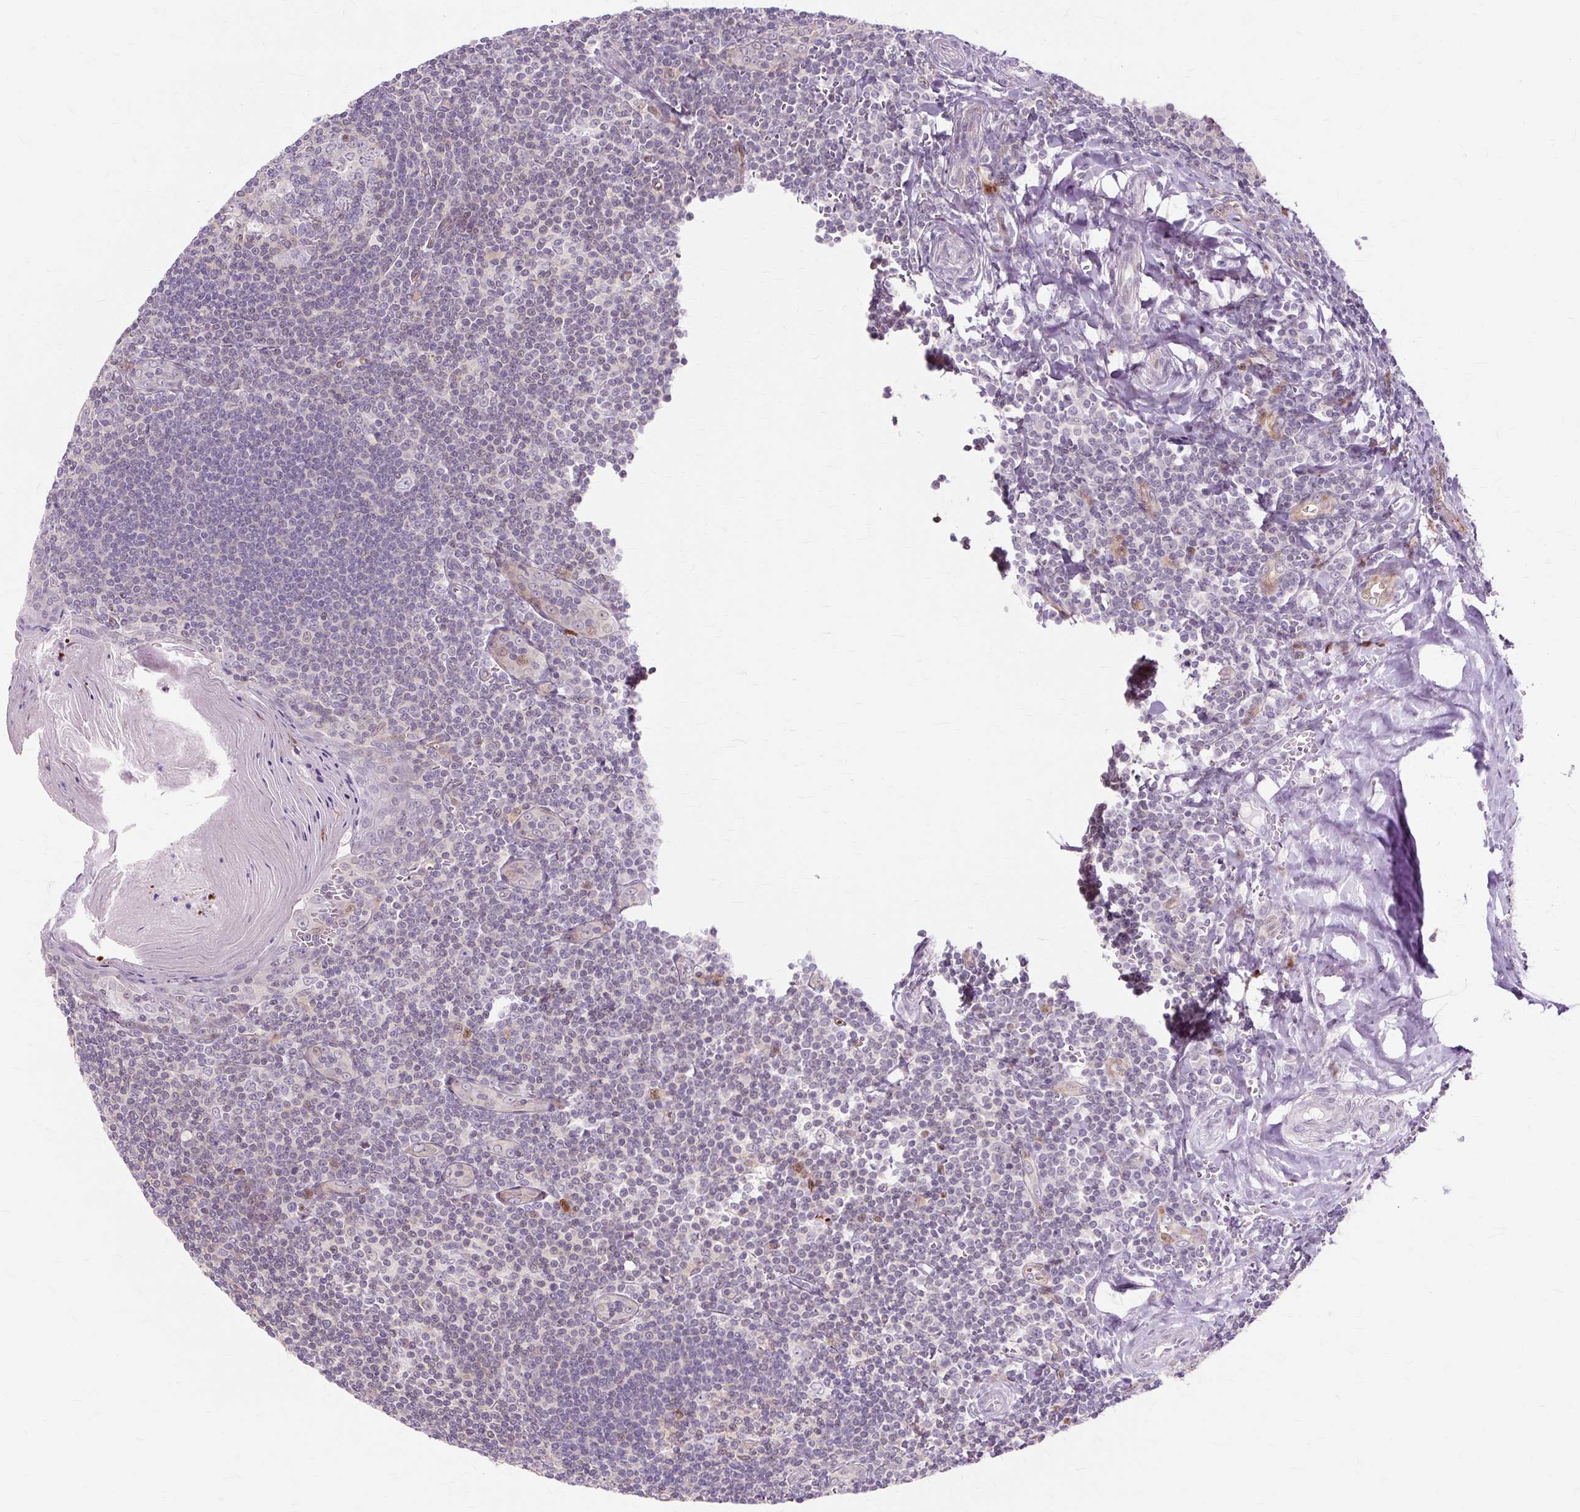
{"staining": {"intensity": "negative", "quantity": "none", "location": "none"}, "tissue": "tonsil", "cell_type": "Germinal center cells", "image_type": "normal", "snomed": [{"axis": "morphology", "description": "Normal tissue, NOS"}, {"axis": "topography", "description": "Tonsil"}], "caption": "This is an immunohistochemistry image of normal human tonsil. There is no expression in germinal center cells.", "gene": "ZNF35", "patient": {"sex": "male", "age": 27}}